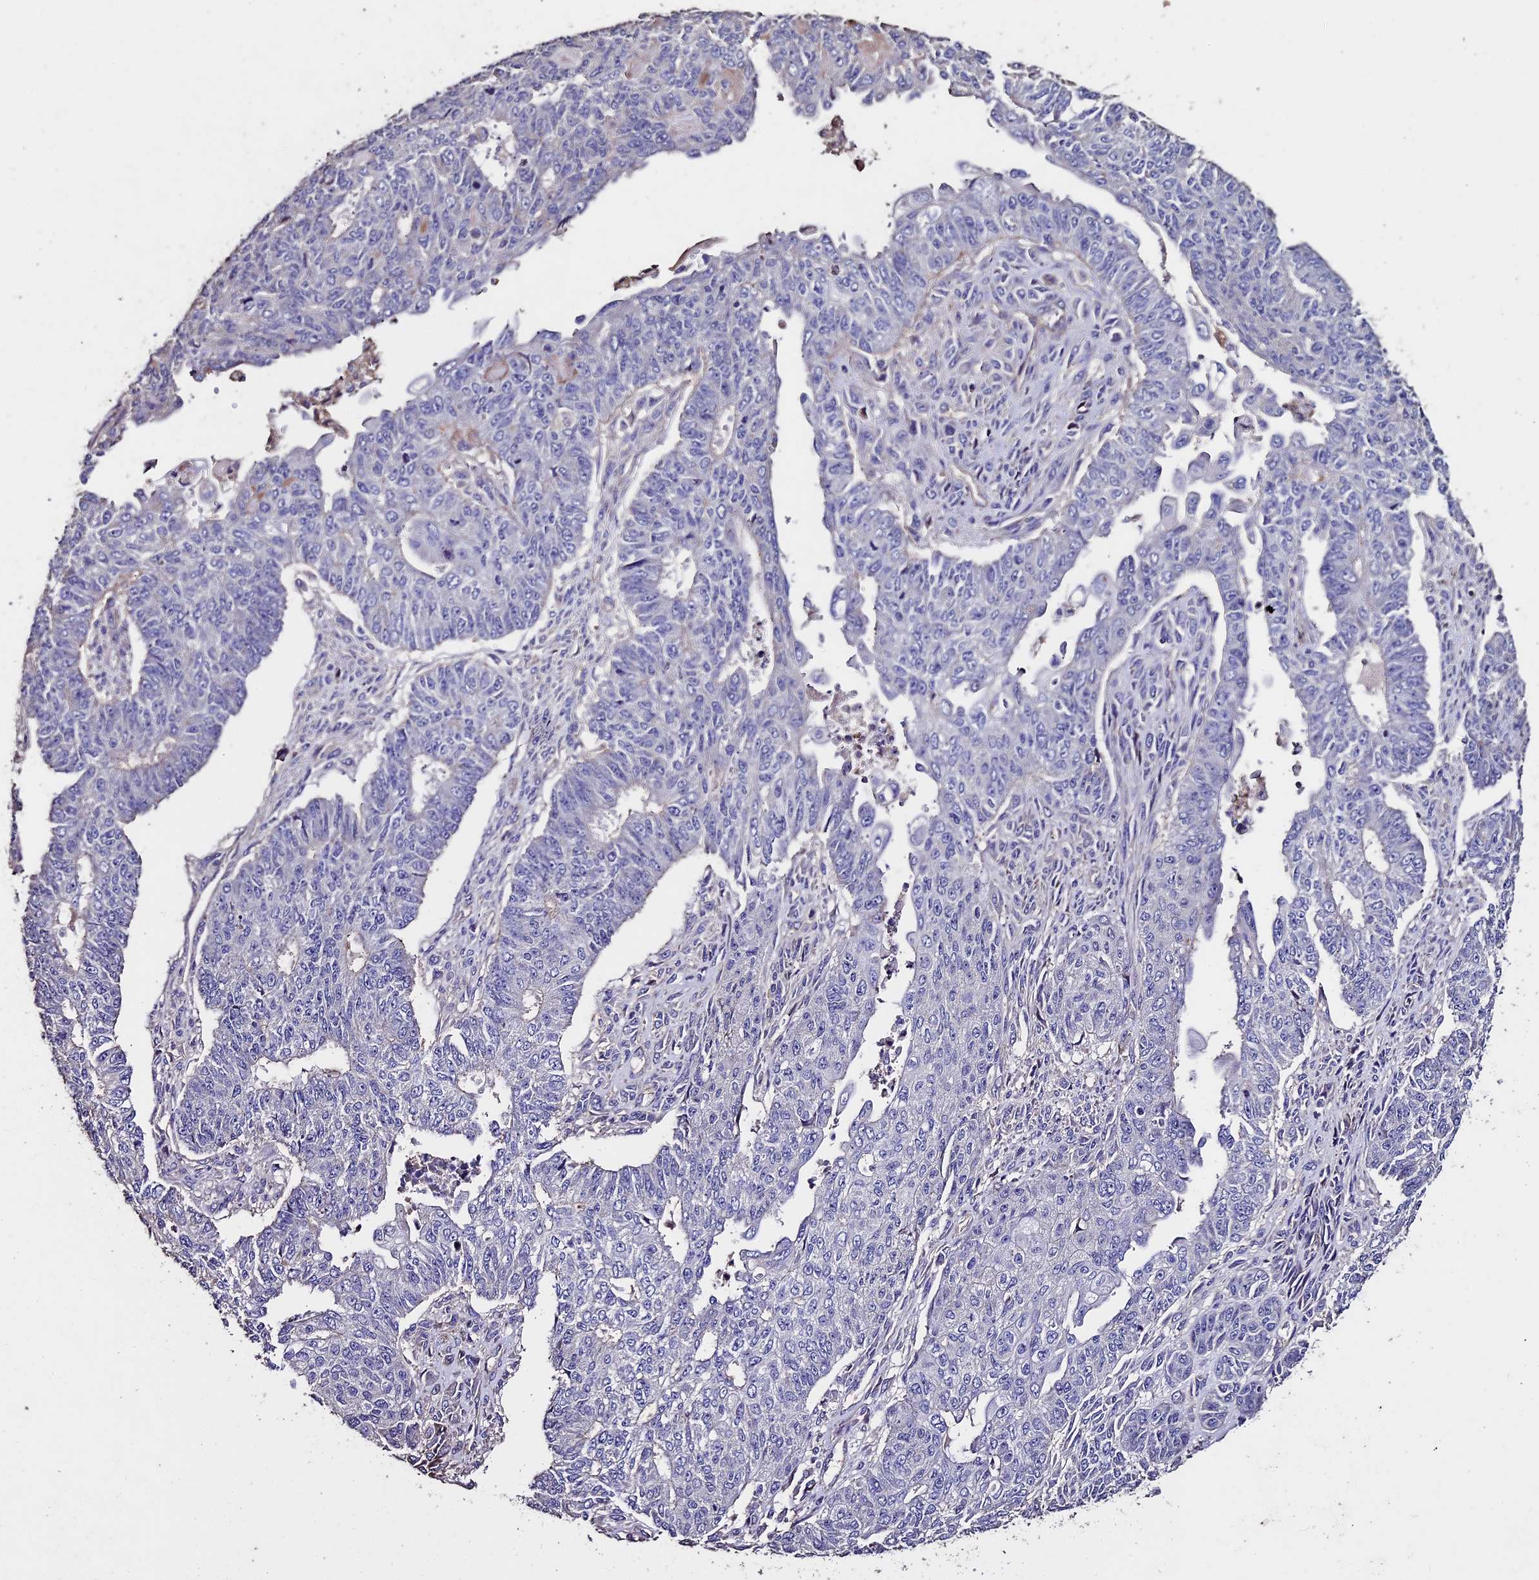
{"staining": {"intensity": "negative", "quantity": "none", "location": "none"}, "tissue": "endometrial cancer", "cell_type": "Tumor cells", "image_type": "cancer", "snomed": [{"axis": "morphology", "description": "Adenocarcinoma, NOS"}, {"axis": "topography", "description": "Endometrium"}], "caption": "A high-resolution image shows immunohistochemistry (IHC) staining of endometrial cancer, which exhibits no significant expression in tumor cells.", "gene": "USB1", "patient": {"sex": "female", "age": 32}}